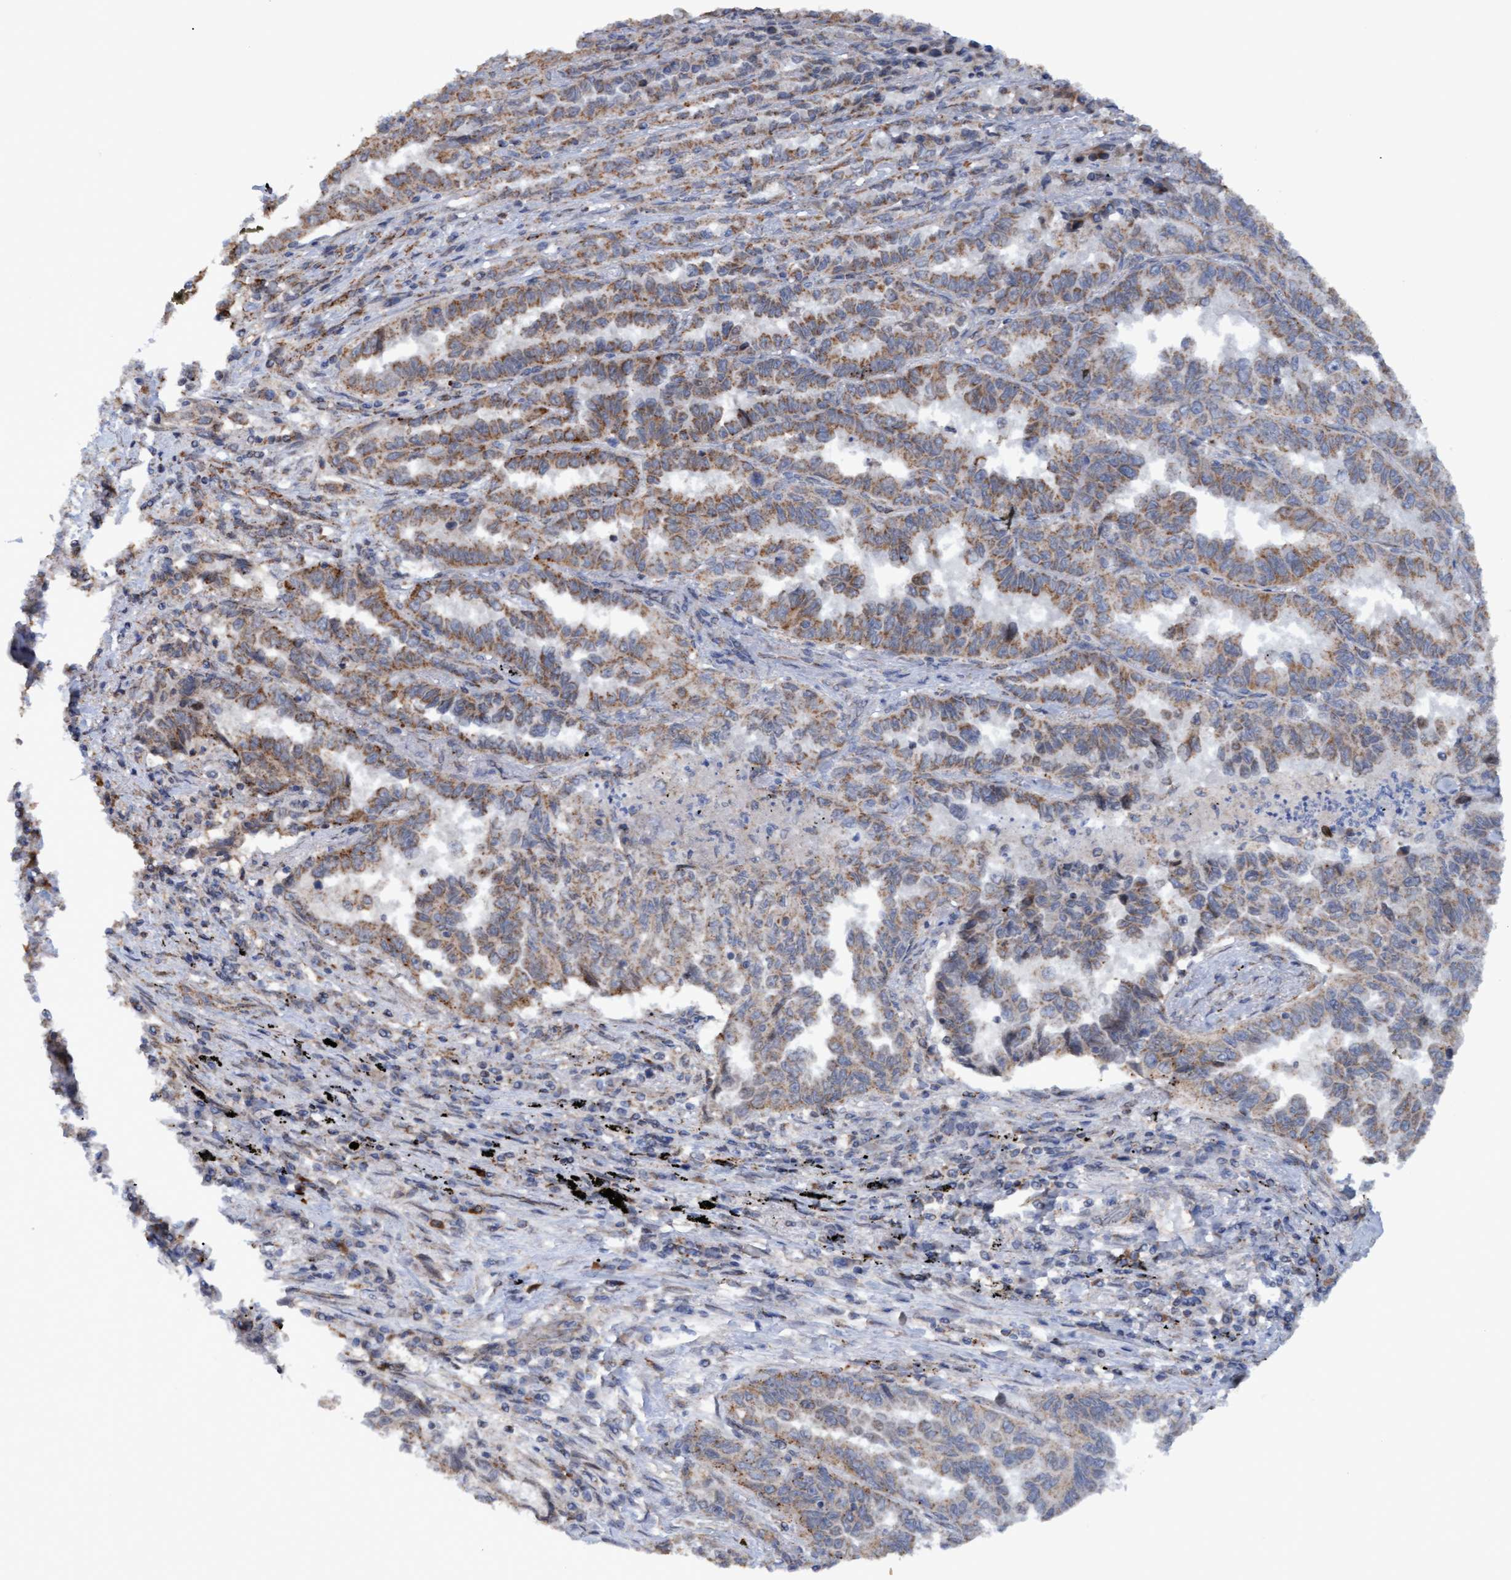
{"staining": {"intensity": "weak", "quantity": ">75%", "location": "cytoplasmic/membranous"}, "tissue": "lung cancer", "cell_type": "Tumor cells", "image_type": "cancer", "snomed": [{"axis": "morphology", "description": "Adenocarcinoma, NOS"}, {"axis": "topography", "description": "Lung"}], "caption": "Weak cytoplasmic/membranous protein staining is seen in approximately >75% of tumor cells in adenocarcinoma (lung).", "gene": "MGLL", "patient": {"sex": "female", "age": 51}}